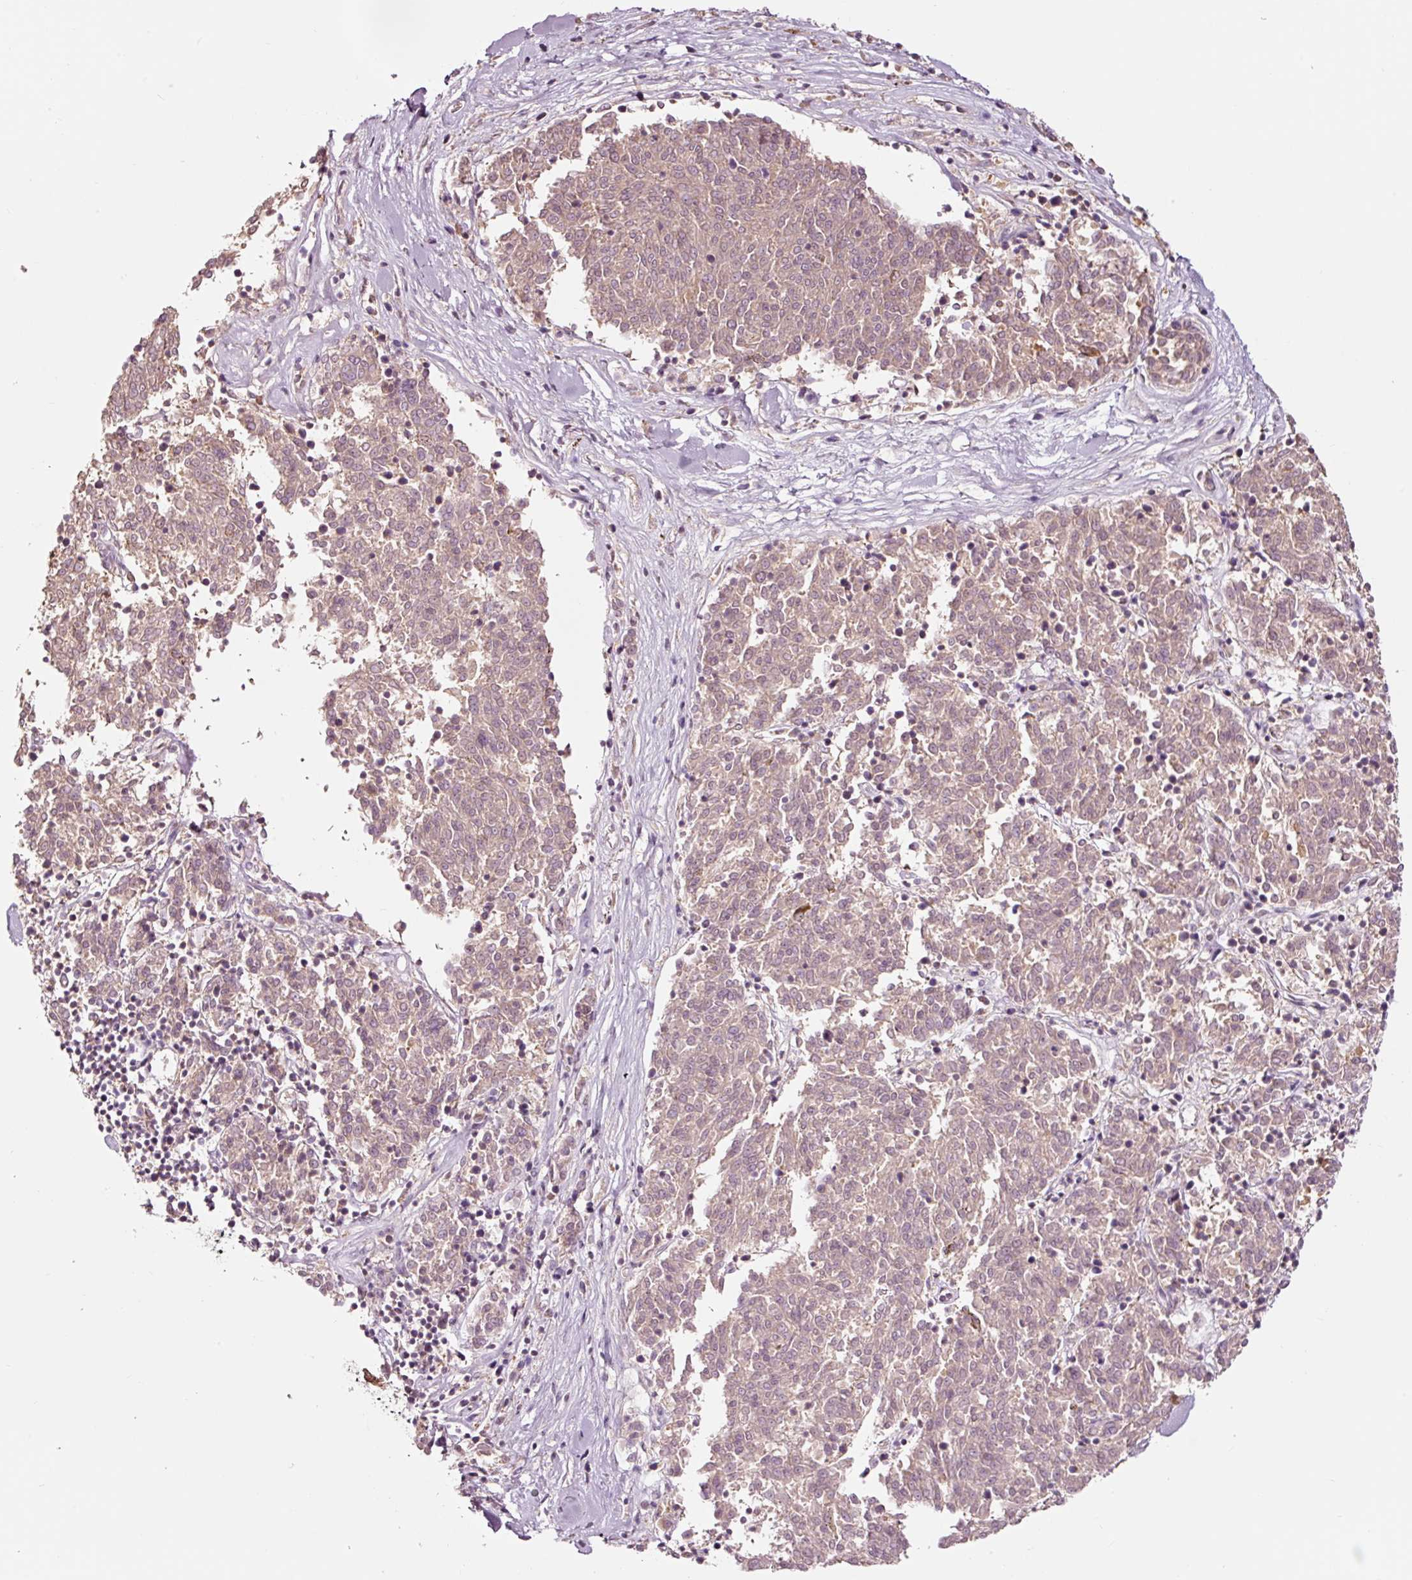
{"staining": {"intensity": "weak", "quantity": ">75%", "location": "cytoplasmic/membranous"}, "tissue": "melanoma", "cell_type": "Tumor cells", "image_type": "cancer", "snomed": [{"axis": "morphology", "description": "Malignant melanoma, NOS"}, {"axis": "topography", "description": "Skin"}], "caption": "There is low levels of weak cytoplasmic/membranous positivity in tumor cells of malignant melanoma, as demonstrated by immunohistochemical staining (brown color).", "gene": "LDHAL6B", "patient": {"sex": "female", "age": 72}}